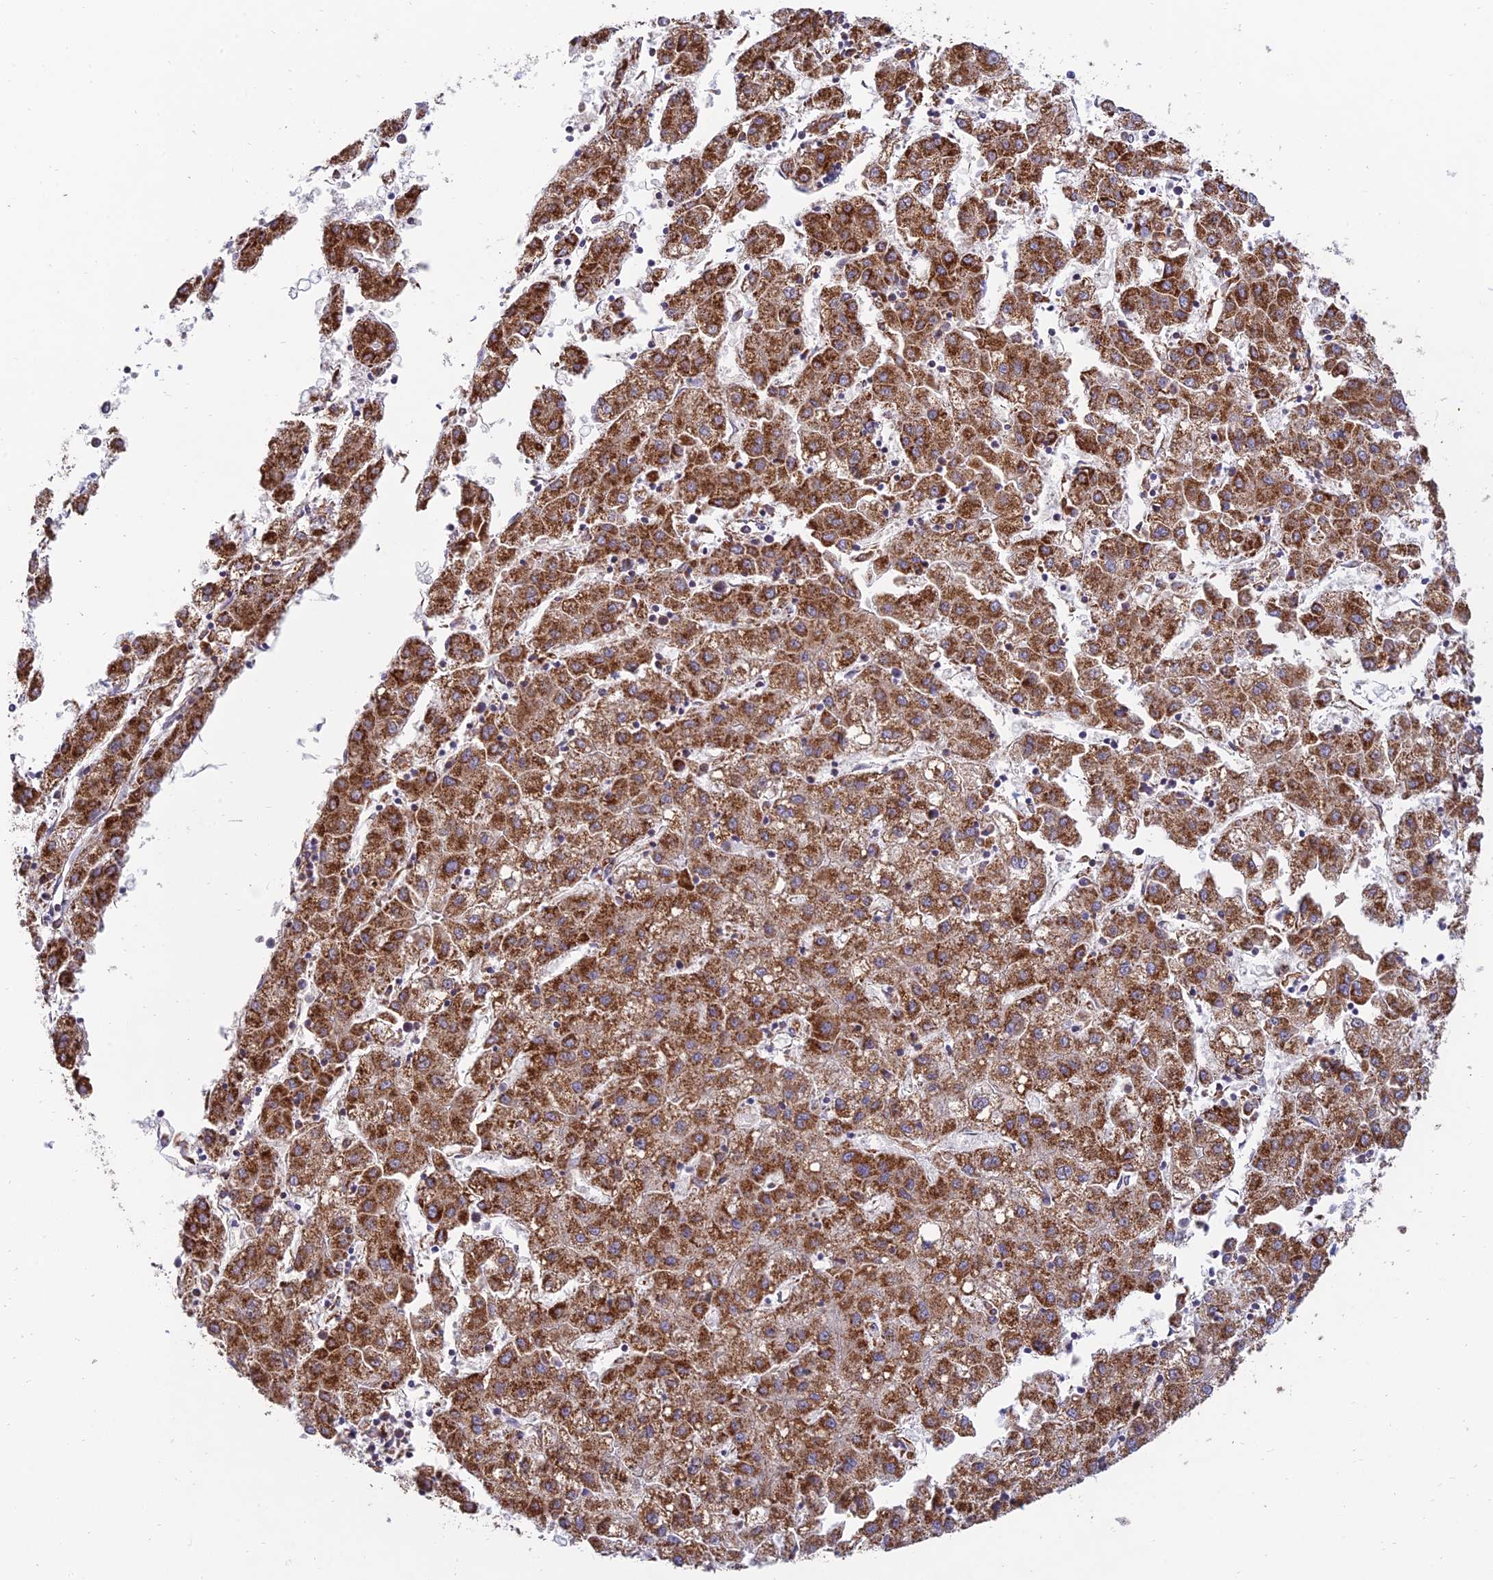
{"staining": {"intensity": "moderate", "quantity": ">75%", "location": "cytoplasmic/membranous"}, "tissue": "liver cancer", "cell_type": "Tumor cells", "image_type": "cancer", "snomed": [{"axis": "morphology", "description": "Carcinoma, Hepatocellular, NOS"}, {"axis": "topography", "description": "Liver"}], "caption": "Liver hepatocellular carcinoma was stained to show a protein in brown. There is medium levels of moderate cytoplasmic/membranous staining in approximately >75% of tumor cells.", "gene": "RCN3", "patient": {"sex": "male", "age": 72}}